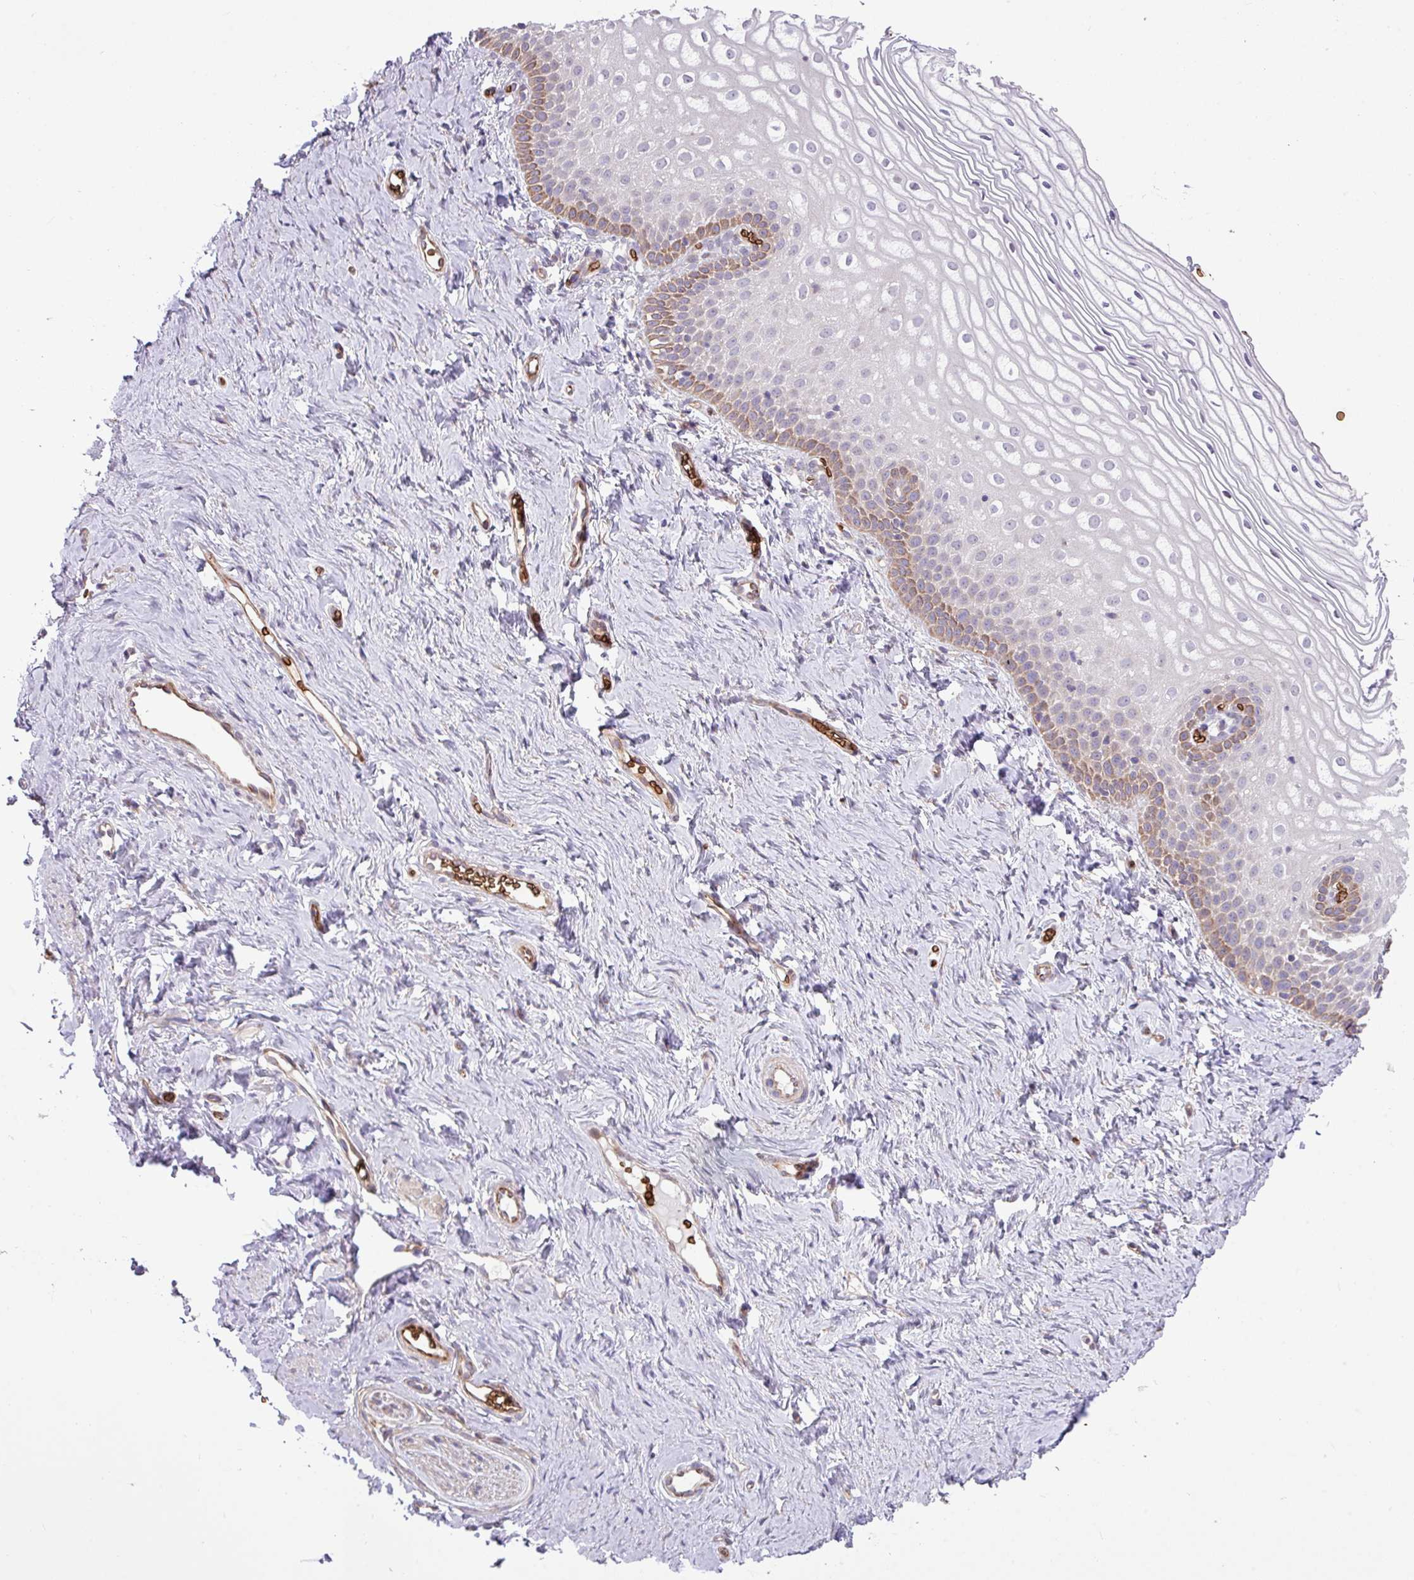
{"staining": {"intensity": "moderate", "quantity": "<25%", "location": "cytoplasmic/membranous"}, "tissue": "vagina", "cell_type": "Squamous epithelial cells", "image_type": "normal", "snomed": [{"axis": "morphology", "description": "Normal tissue, NOS"}, {"axis": "topography", "description": "Vagina"}], "caption": "A brown stain labels moderate cytoplasmic/membranous positivity of a protein in squamous epithelial cells of unremarkable human vagina.", "gene": "RAD21L1", "patient": {"sex": "female", "age": 56}}